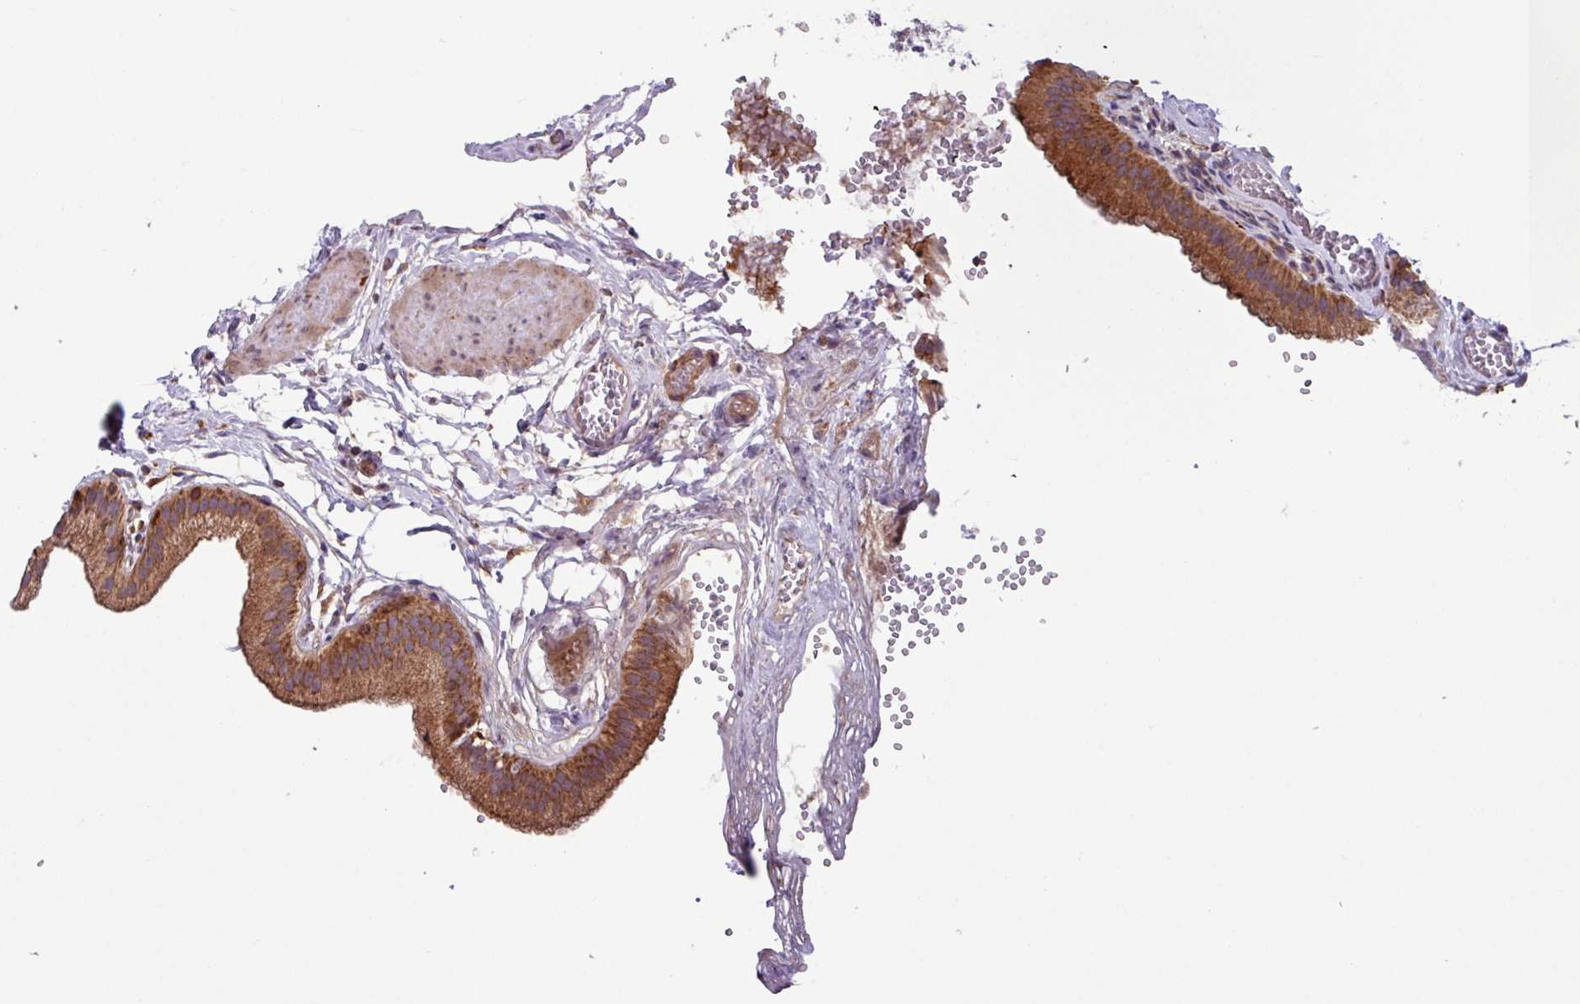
{"staining": {"intensity": "strong", "quantity": ">75%", "location": "cytoplasmic/membranous"}, "tissue": "gallbladder", "cell_type": "Glandular cells", "image_type": "normal", "snomed": [{"axis": "morphology", "description": "Normal tissue, NOS"}, {"axis": "topography", "description": "Gallbladder"}], "caption": "Approximately >75% of glandular cells in normal gallbladder reveal strong cytoplasmic/membranous protein positivity as visualized by brown immunohistochemical staining.", "gene": "PLEKHD1", "patient": {"sex": "female", "age": 54}}